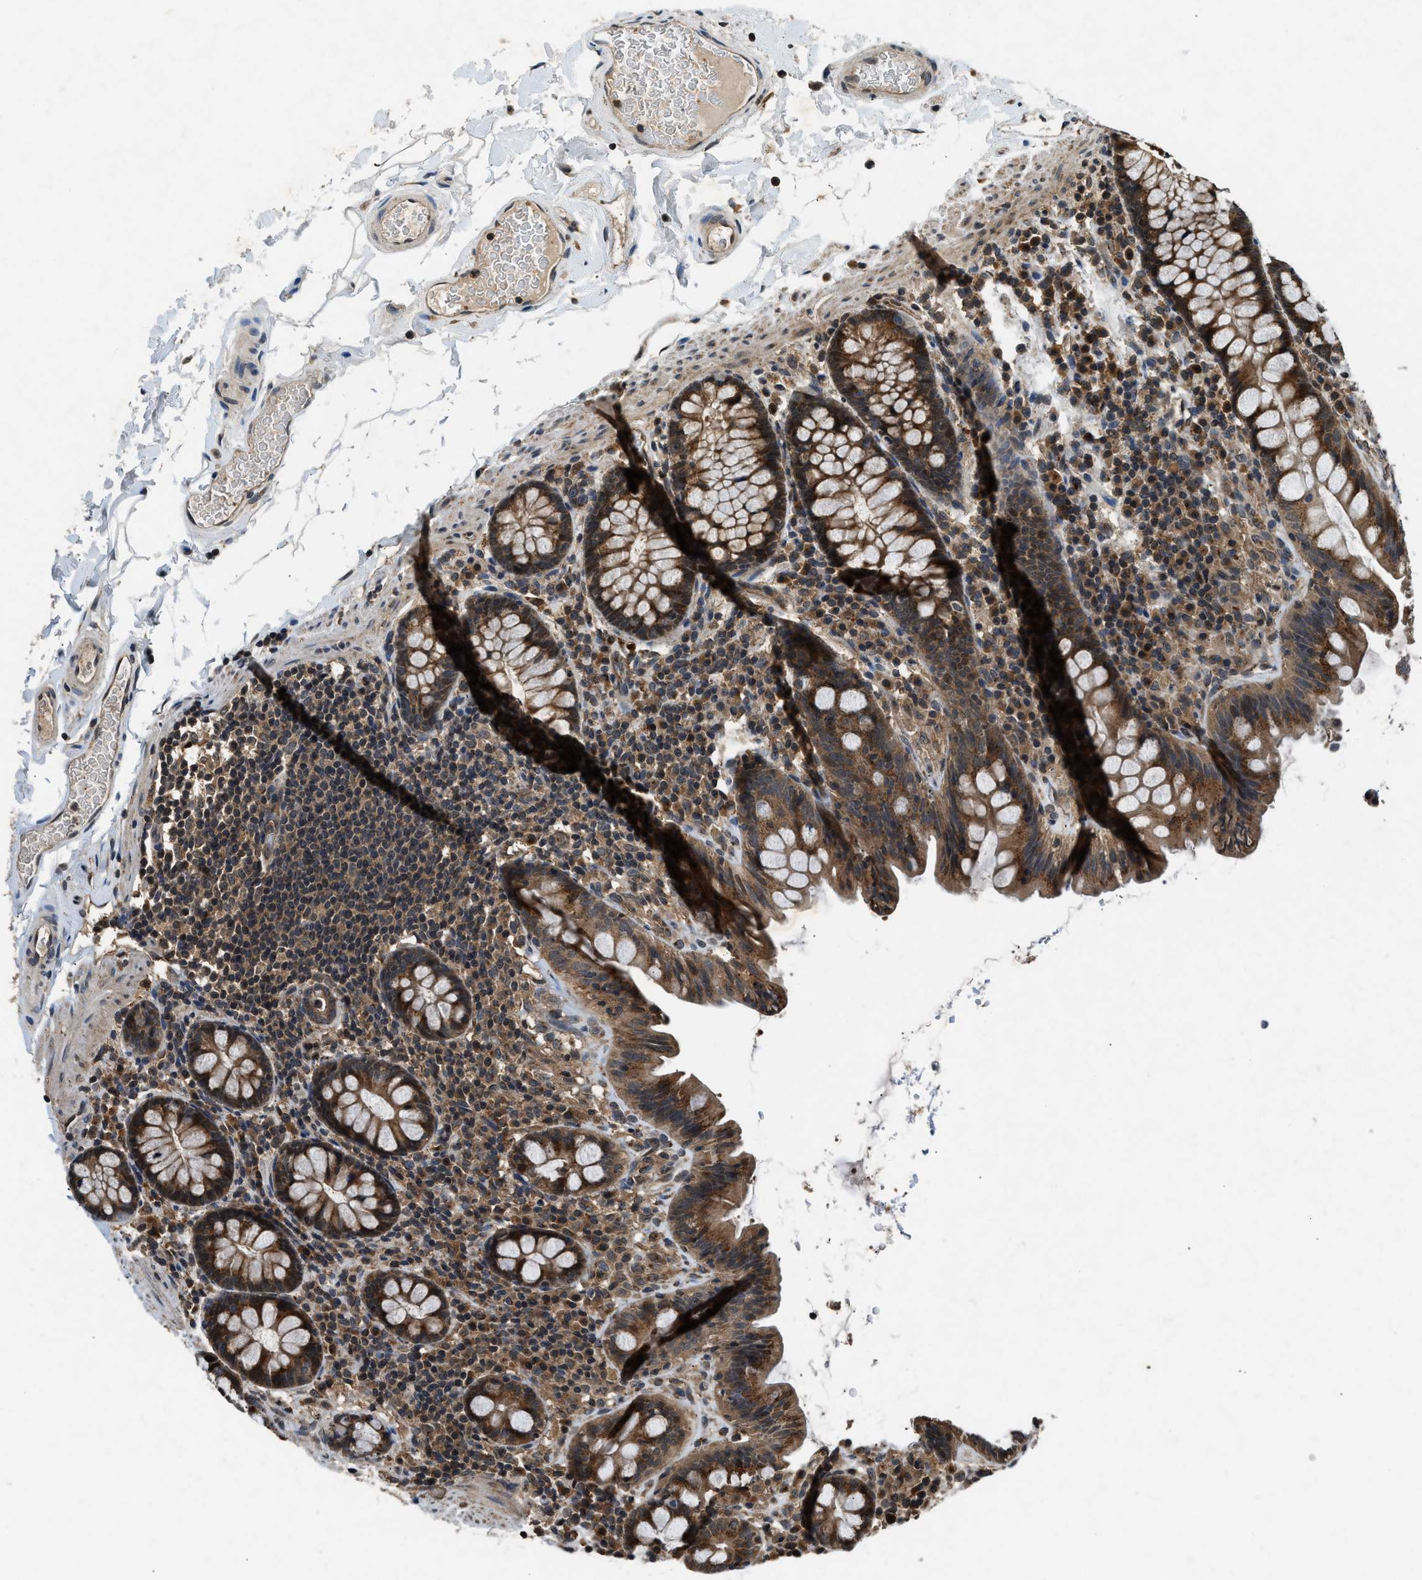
{"staining": {"intensity": "moderate", "quantity": ">75%", "location": "cytoplasmic/membranous"}, "tissue": "colon", "cell_type": "Endothelial cells", "image_type": "normal", "snomed": [{"axis": "morphology", "description": "Normal tissue, NOS"}, {"axis": "topography", "description": "Colon"}], "caption": "Immunohistochemistry (IHC) (DAB) staining of normal human colon reveals moderate cytoplasmic/membranous protein expression in approximately >75% of endothelial cells. (Stains: DAB (3,3'-diaminobenzidine) in brown, nuclei in blue, Microscopy: brightfield microscopy at high magnification).", "gene": "RPS6KB1", "patient": {"sex": "female", "age": 80}}